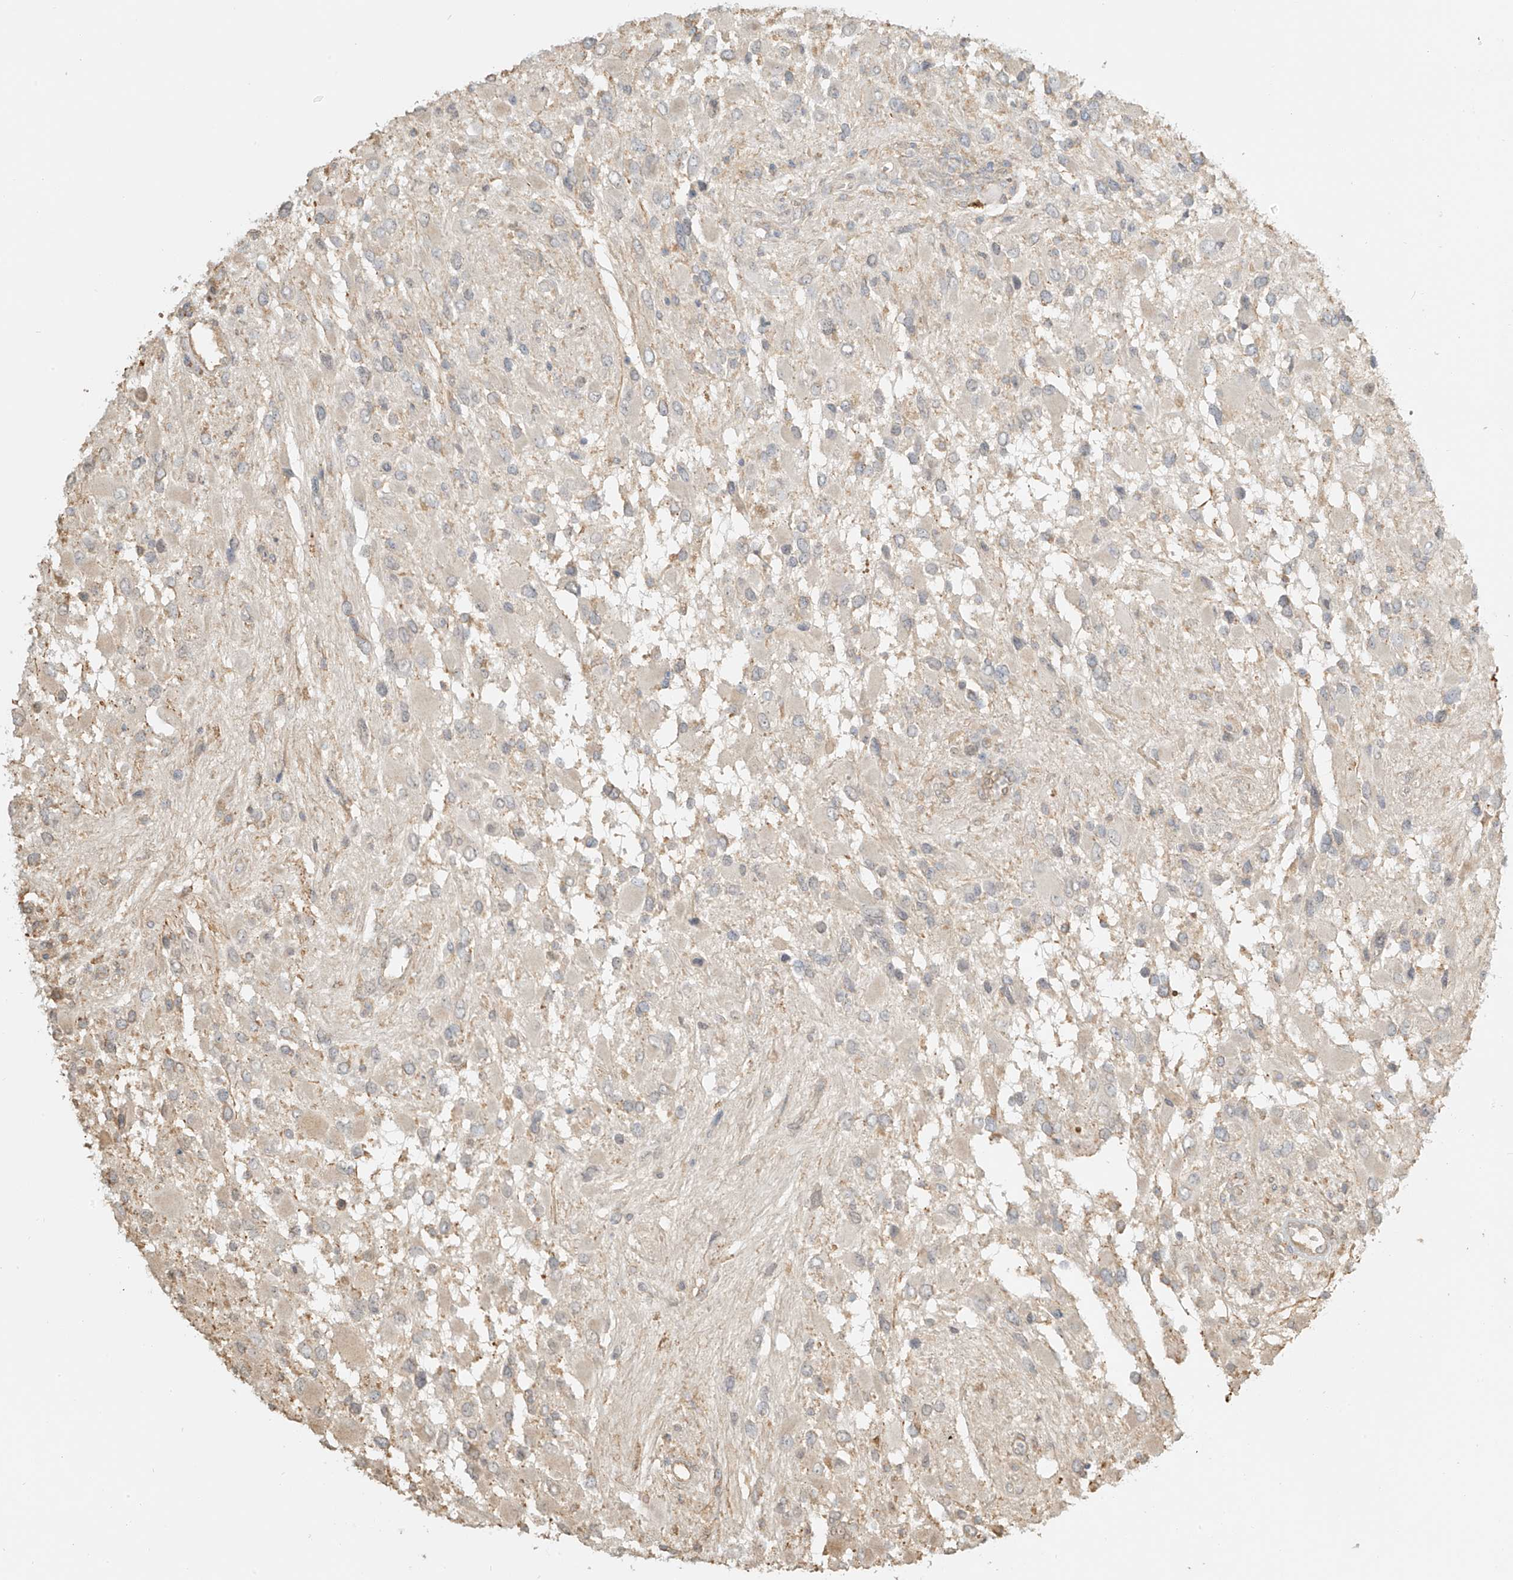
{"staining": {"intensity": "negative", "quantity": "none", "location": "none"}, "tissue": "glioma", "cell_type": "Tumor cells", "image_type": "cancer", "snomed": [{"axis": "morphology", "description": "Glioma, malignant, High grade"}, {"axis": "topography", "description": "Brain"}], "caption": "A photomicrograph of human malignant glioma (high-grade) is negative for staining in tumor cells.", "gene": "UPK1B", "patient": {"sex": "male", "age": 53}}